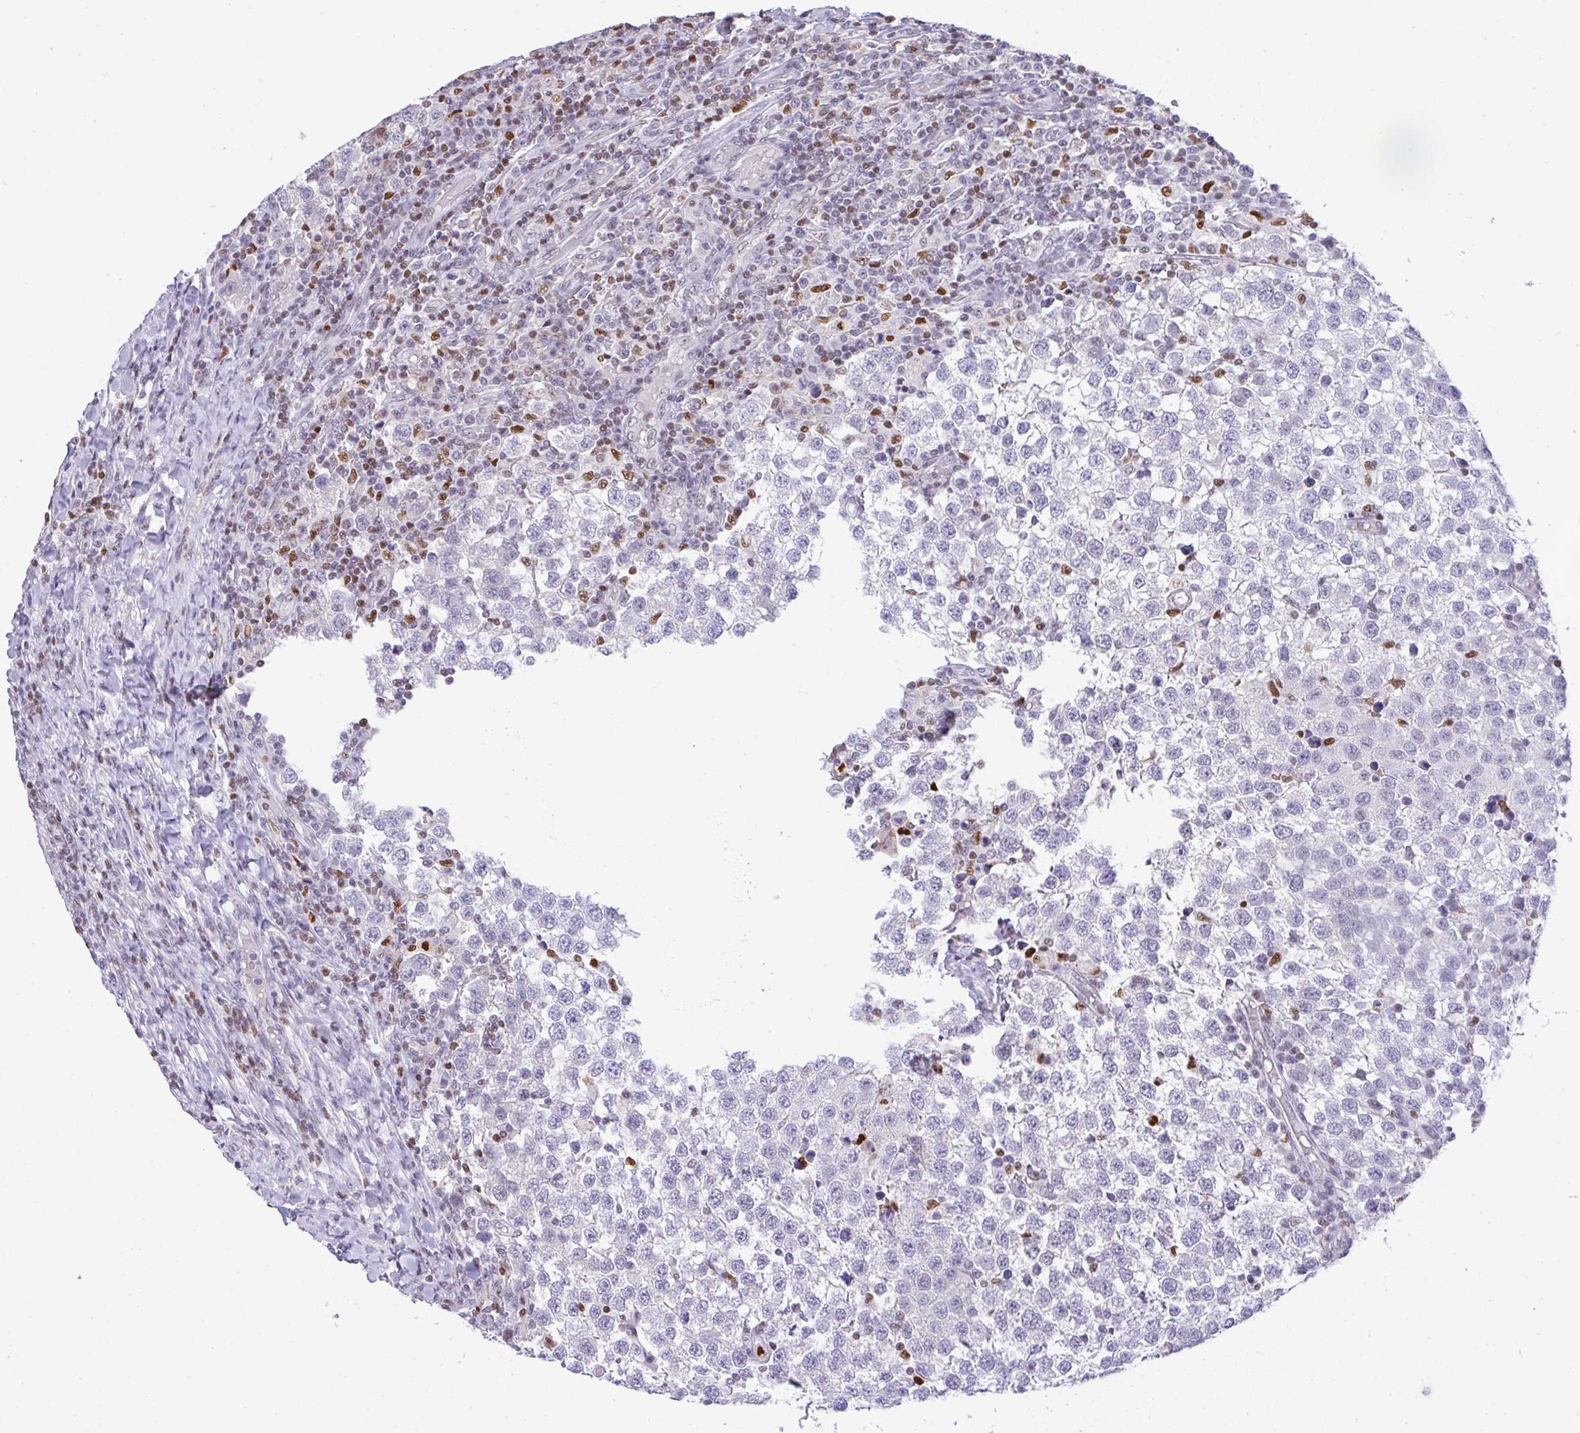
{"staining": {"intensity": "negative", "quantity": "none", "location": "none"}, "tissue": "testis cancer", "cell_type": "Tumor cells", "image_type": "cancer", "snomed": [{"axis": "morphology", "description": "Seminoma, NOS"}, {"axis": "topography", "description": "Testis"}], "caption": "Tumor cells are negative for brown protein staining in testis seminoma. The staining was performed using DAB to visualize the protein expression in brown, while the nuclei were stained in blue with hematoxylin (Magnification: 20x).", "gene": "BBX", "patient": {"sex": "male", "age": 34}}